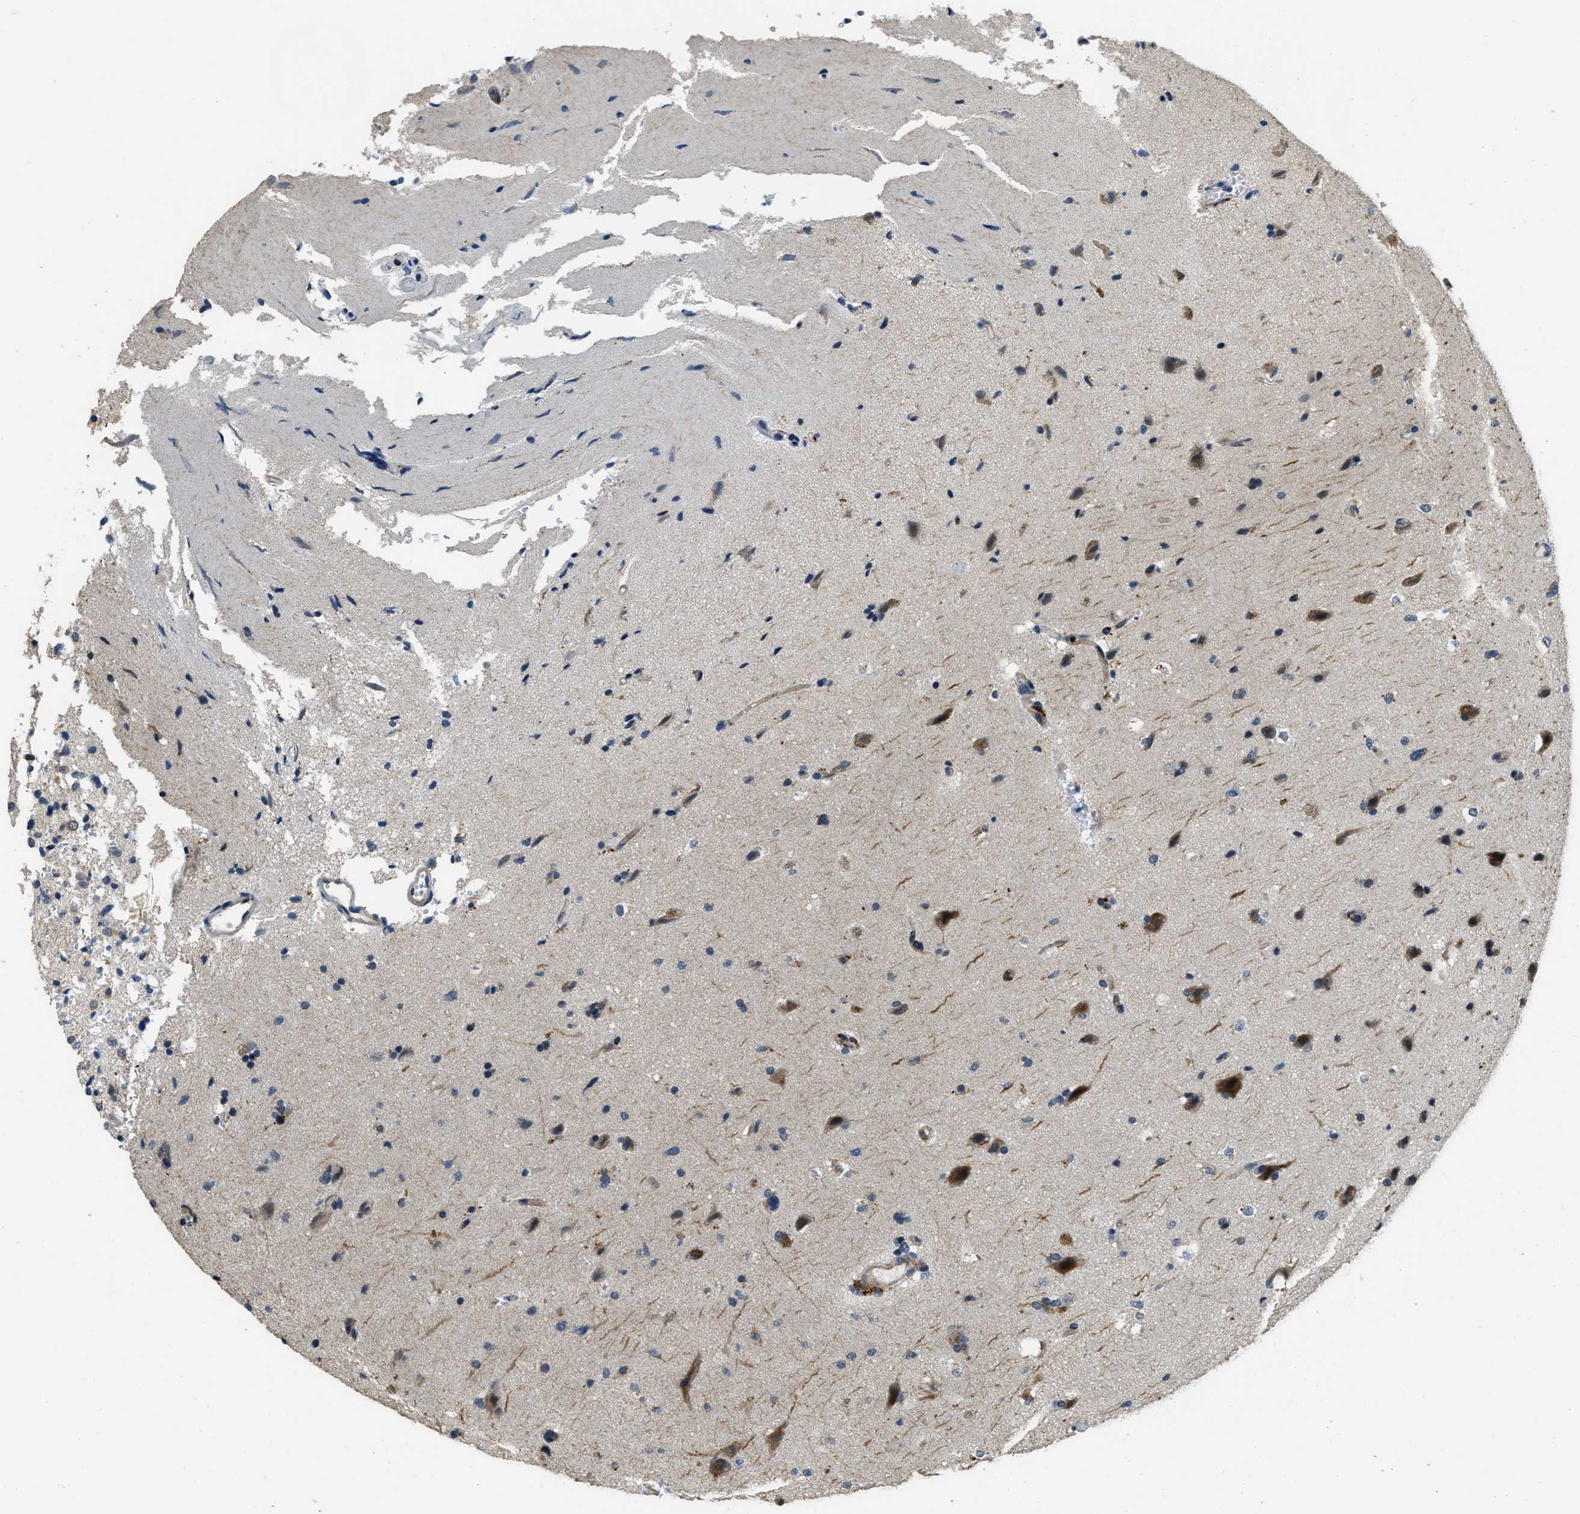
{"staining": {"intensity": "moderate", "quantity": "25%-75%", "location": "cytoplasmic/membranous"}, "tissue": "glioma", "cell_type": "Tumor cells", "image_type": "cancer", "snomed": [{"axis": "morphology", "description": "Glioma, malignant, Low grade"}, {"axis": "topography", "description": "Brain"}], "caption": "Brown immunohistochemical staining in malignant glioma (low-grade) shows moderate cytoplasmic/membranous positivity in about 25%-75% of tumor cells.", "gene": "HERC2", "patient": {"sex": "female", "age": 37}}